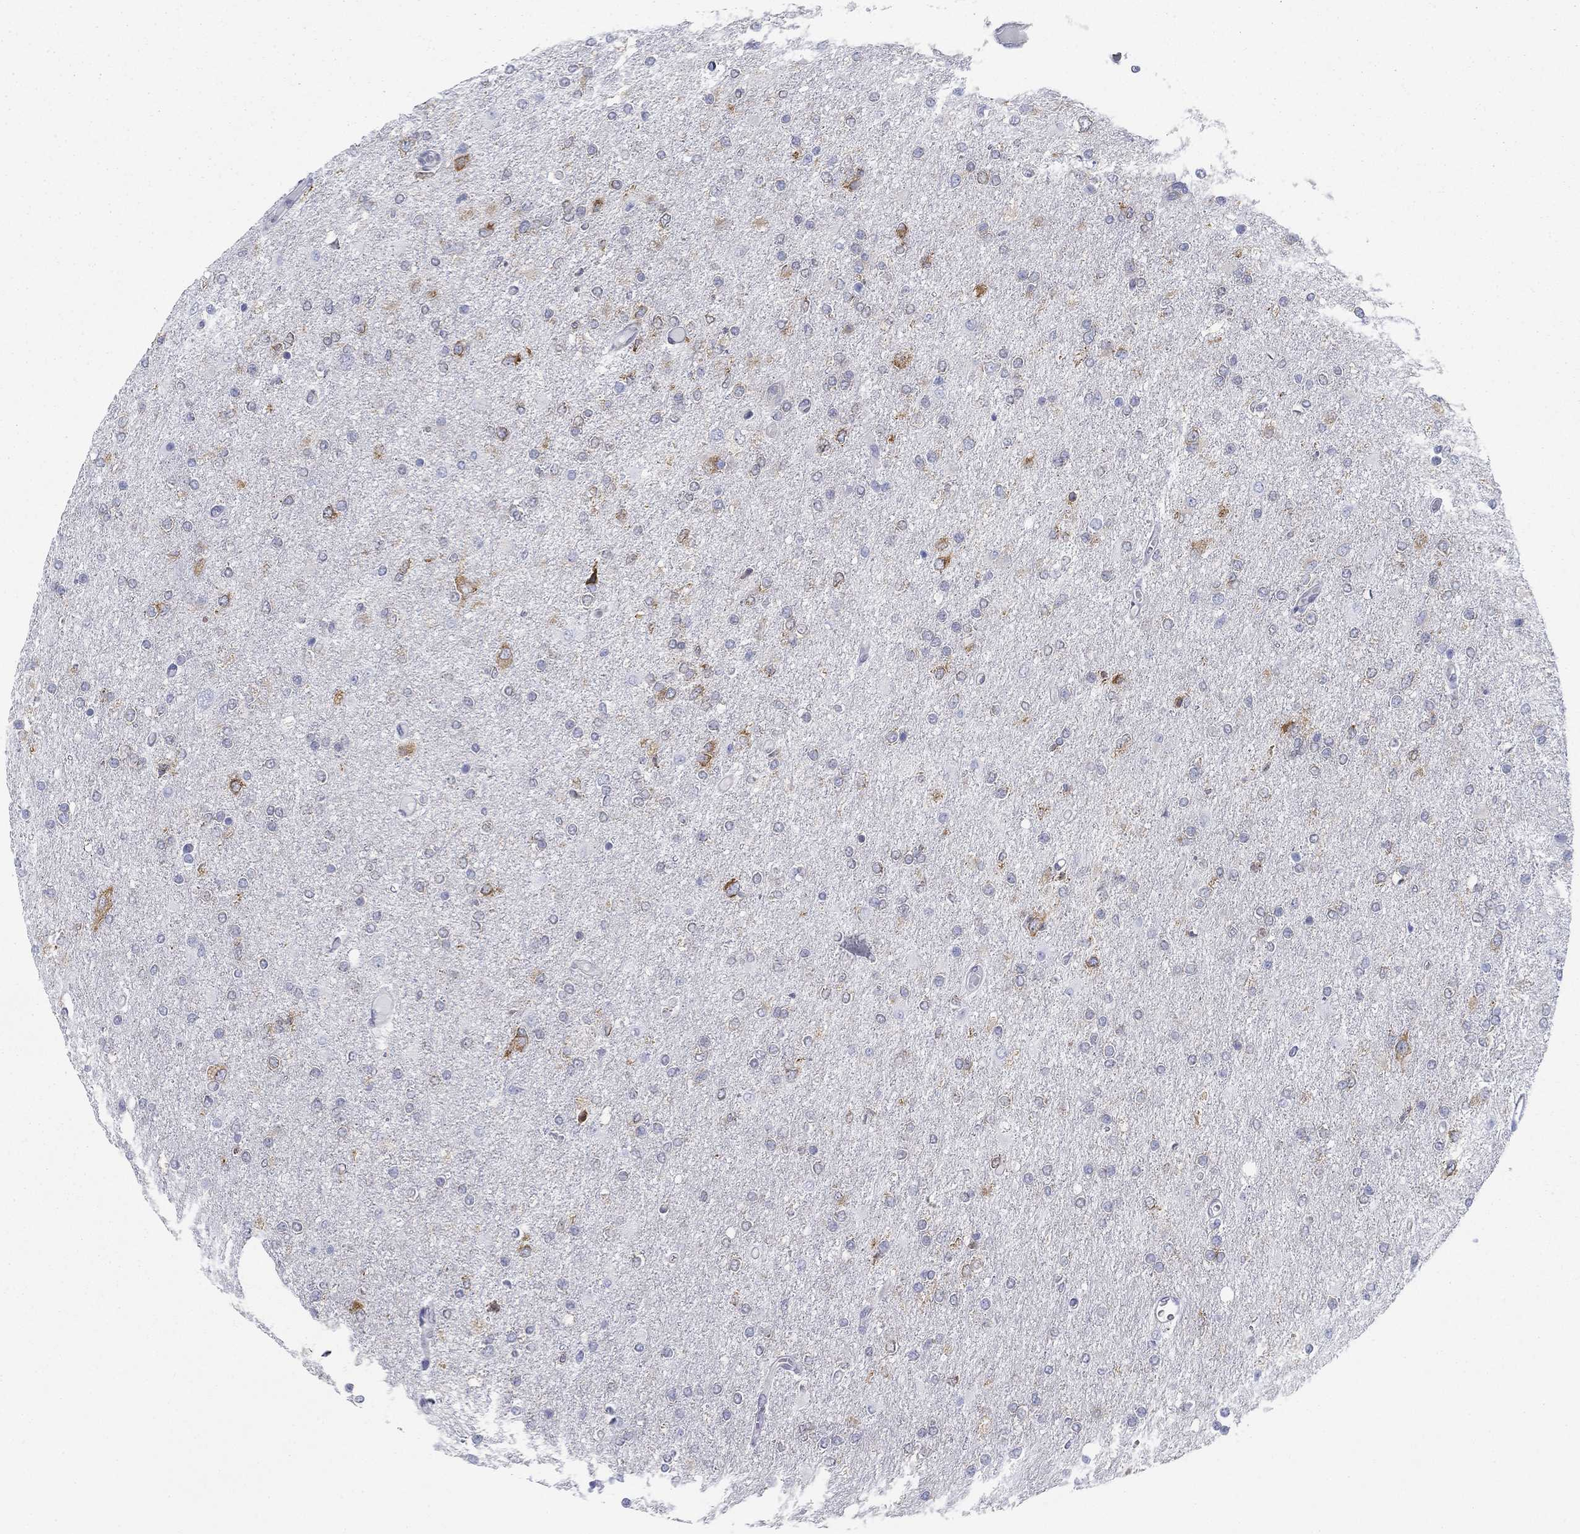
{"staining": {"intensity": "moderate", "quantity": "<25%", "location": "cytoplasmic/membranous"}, "tissue": "glioma", "cell_type": "Tumor cells", "image_type": "cancer", "snomed": [{"axis": "morphology", "description": "Glioma, malignant, High grade"}, {"axis": "topography", "description": "Cerebral cortex"}], "caption": "Glioma was stained to show a protein in brown. There is low levels of moderate cytoplasmic/membranous positivity in about <25% of tumor cells.", "gene": "FXR1", "patient": {"sex": "male", "age": 70}}